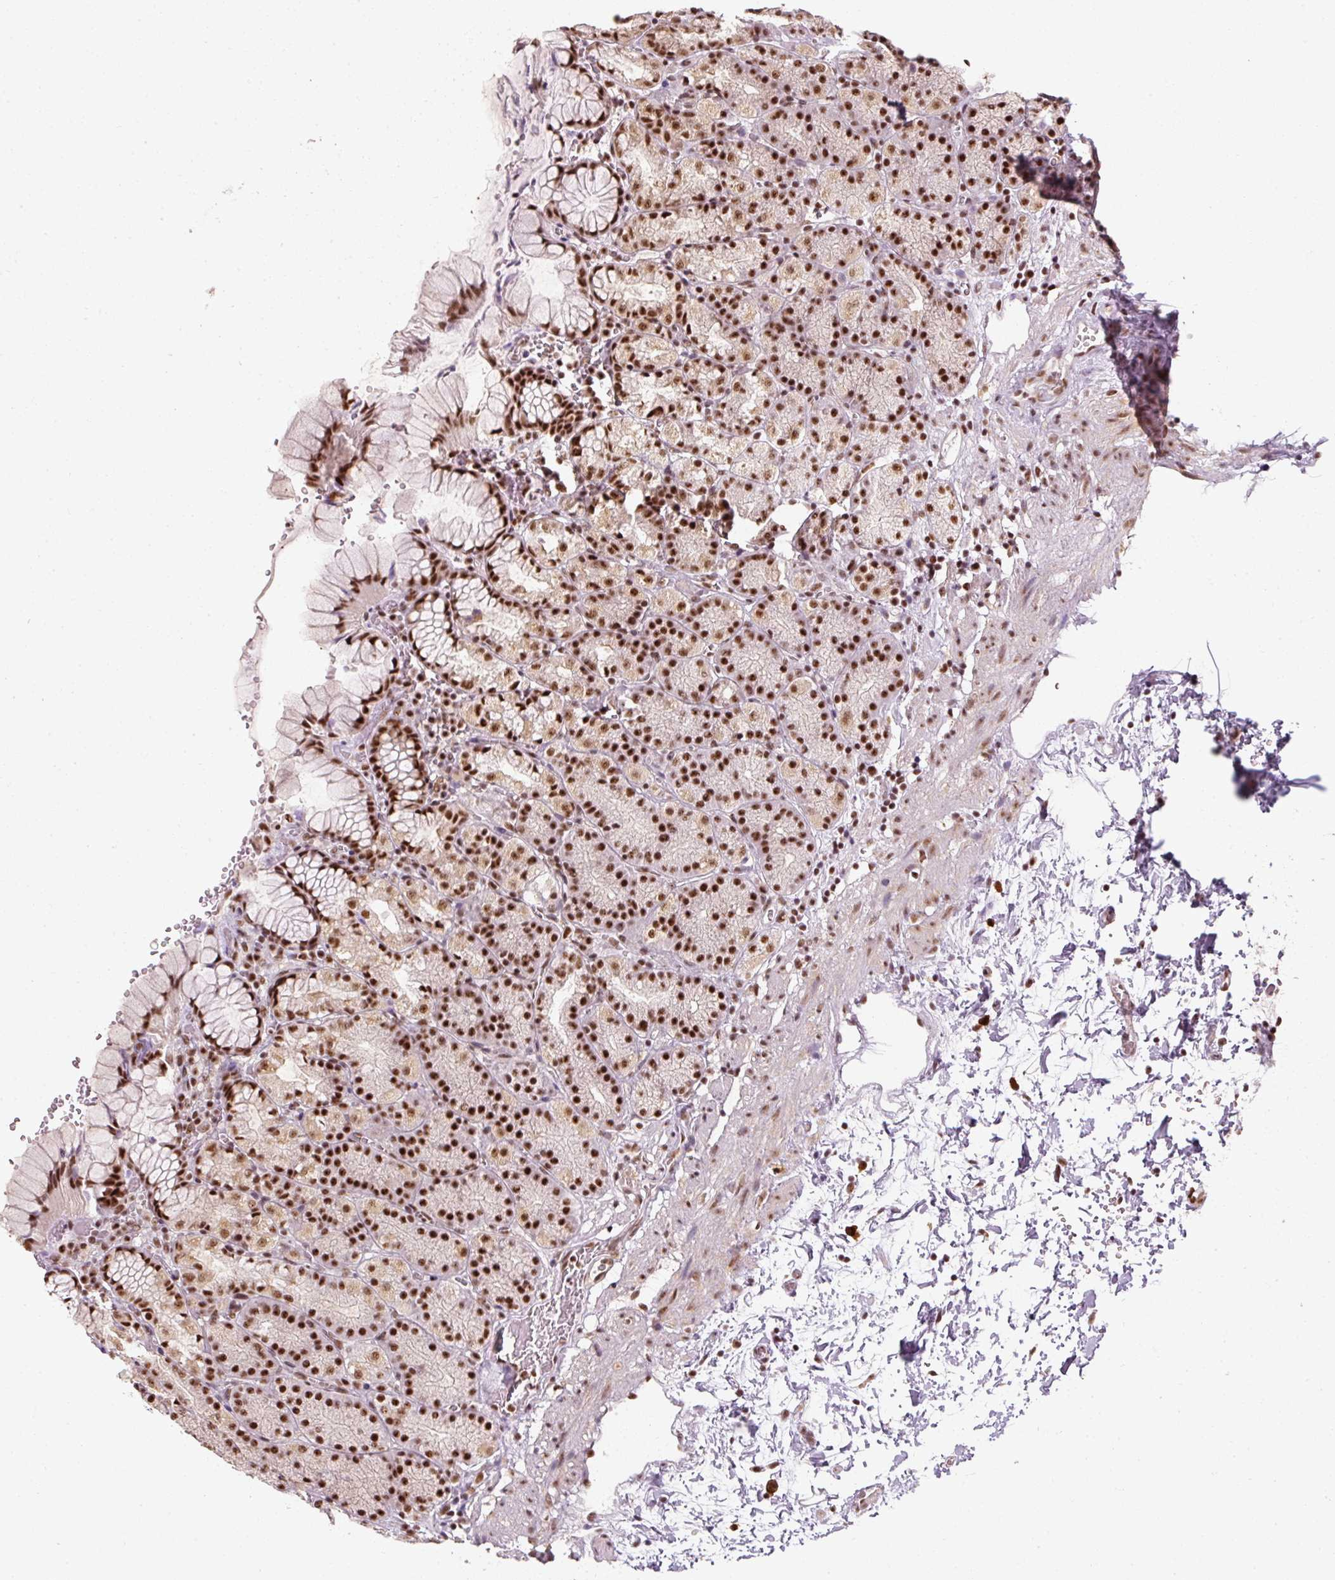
{"staining": {"intensity": "strong", "quantity": "25%-75%", "location": "nuclear"}, "tissue": "stomach", "cell_type": "Glandular cells", "image_type": "normal", "snomed": [{"axis": "morphology", "description": "Normal tissue, NOS"}, {"axis": "topography", "description": "Stomach, upper"}], "caption": "A brown stain shows strong nuclear positivity of a protein in glandular cells of normal human stomach. (brown staining indicates protein expression, while blue staining denotes nuclei).", "gene": "U2AF2", "patient": {"sex": "female", "age": 81}}